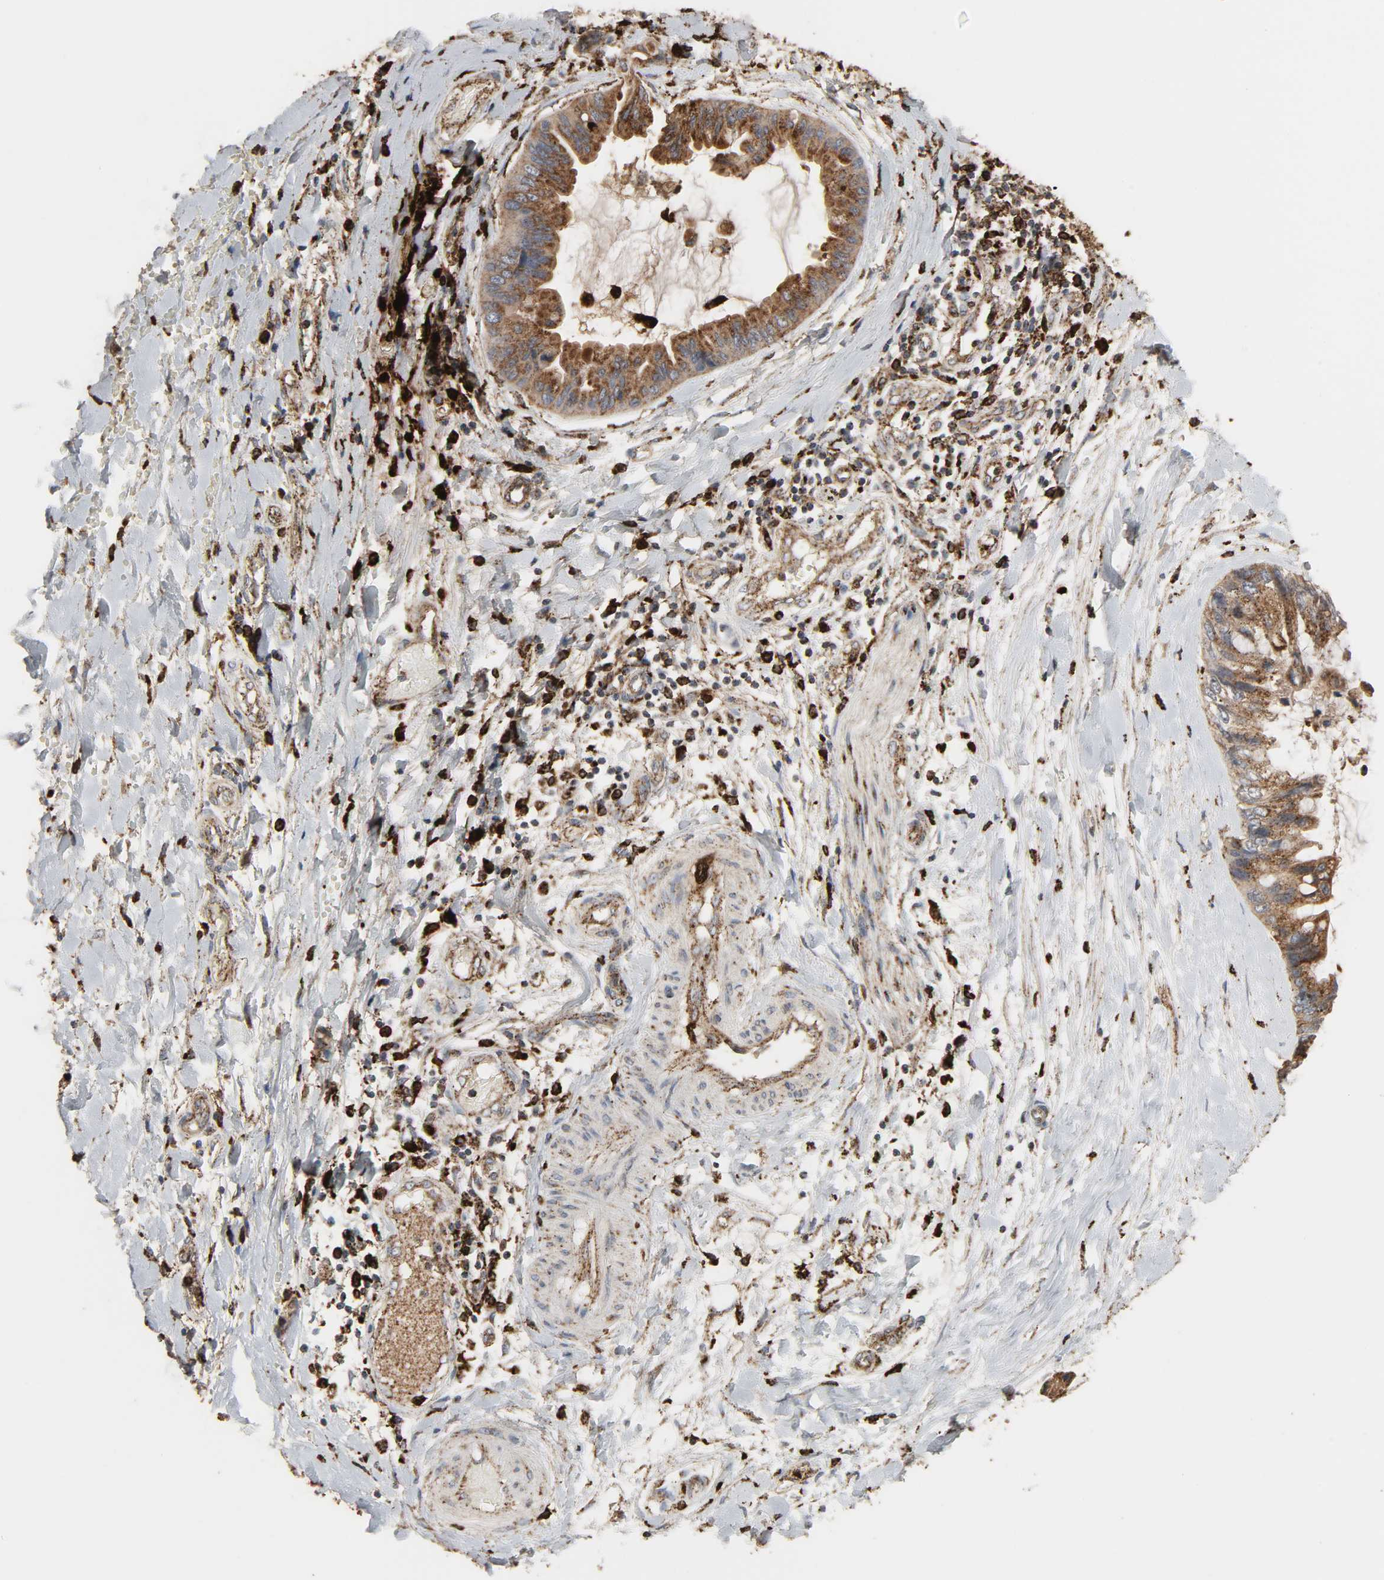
{"staining": {"intensity": "strong", "quantity": ">75%", "location": "cytoplasmic/membranous"}, "tissue": "ovarian cancer", "cell_type": "Tumor cells", "image_type": "cancer", "snomed": [{"axis": "morphology", "description": "Cystadenocarcinoma, mucinous, NOS"}, {"axis": "topography", "description": "Ovary"}], "caption": "IHC photomicrograph of neoplastic tissue: ovarian cancer stained using immunohistochemistry displays high levels of strong protein expression localized specifically in the cytoplasmic/membranous of tumor cells, appearing as a cytoplasmic/membranous brown color.", "gene": "PSAP", "patient": {"sex": "female", "age": 39}}